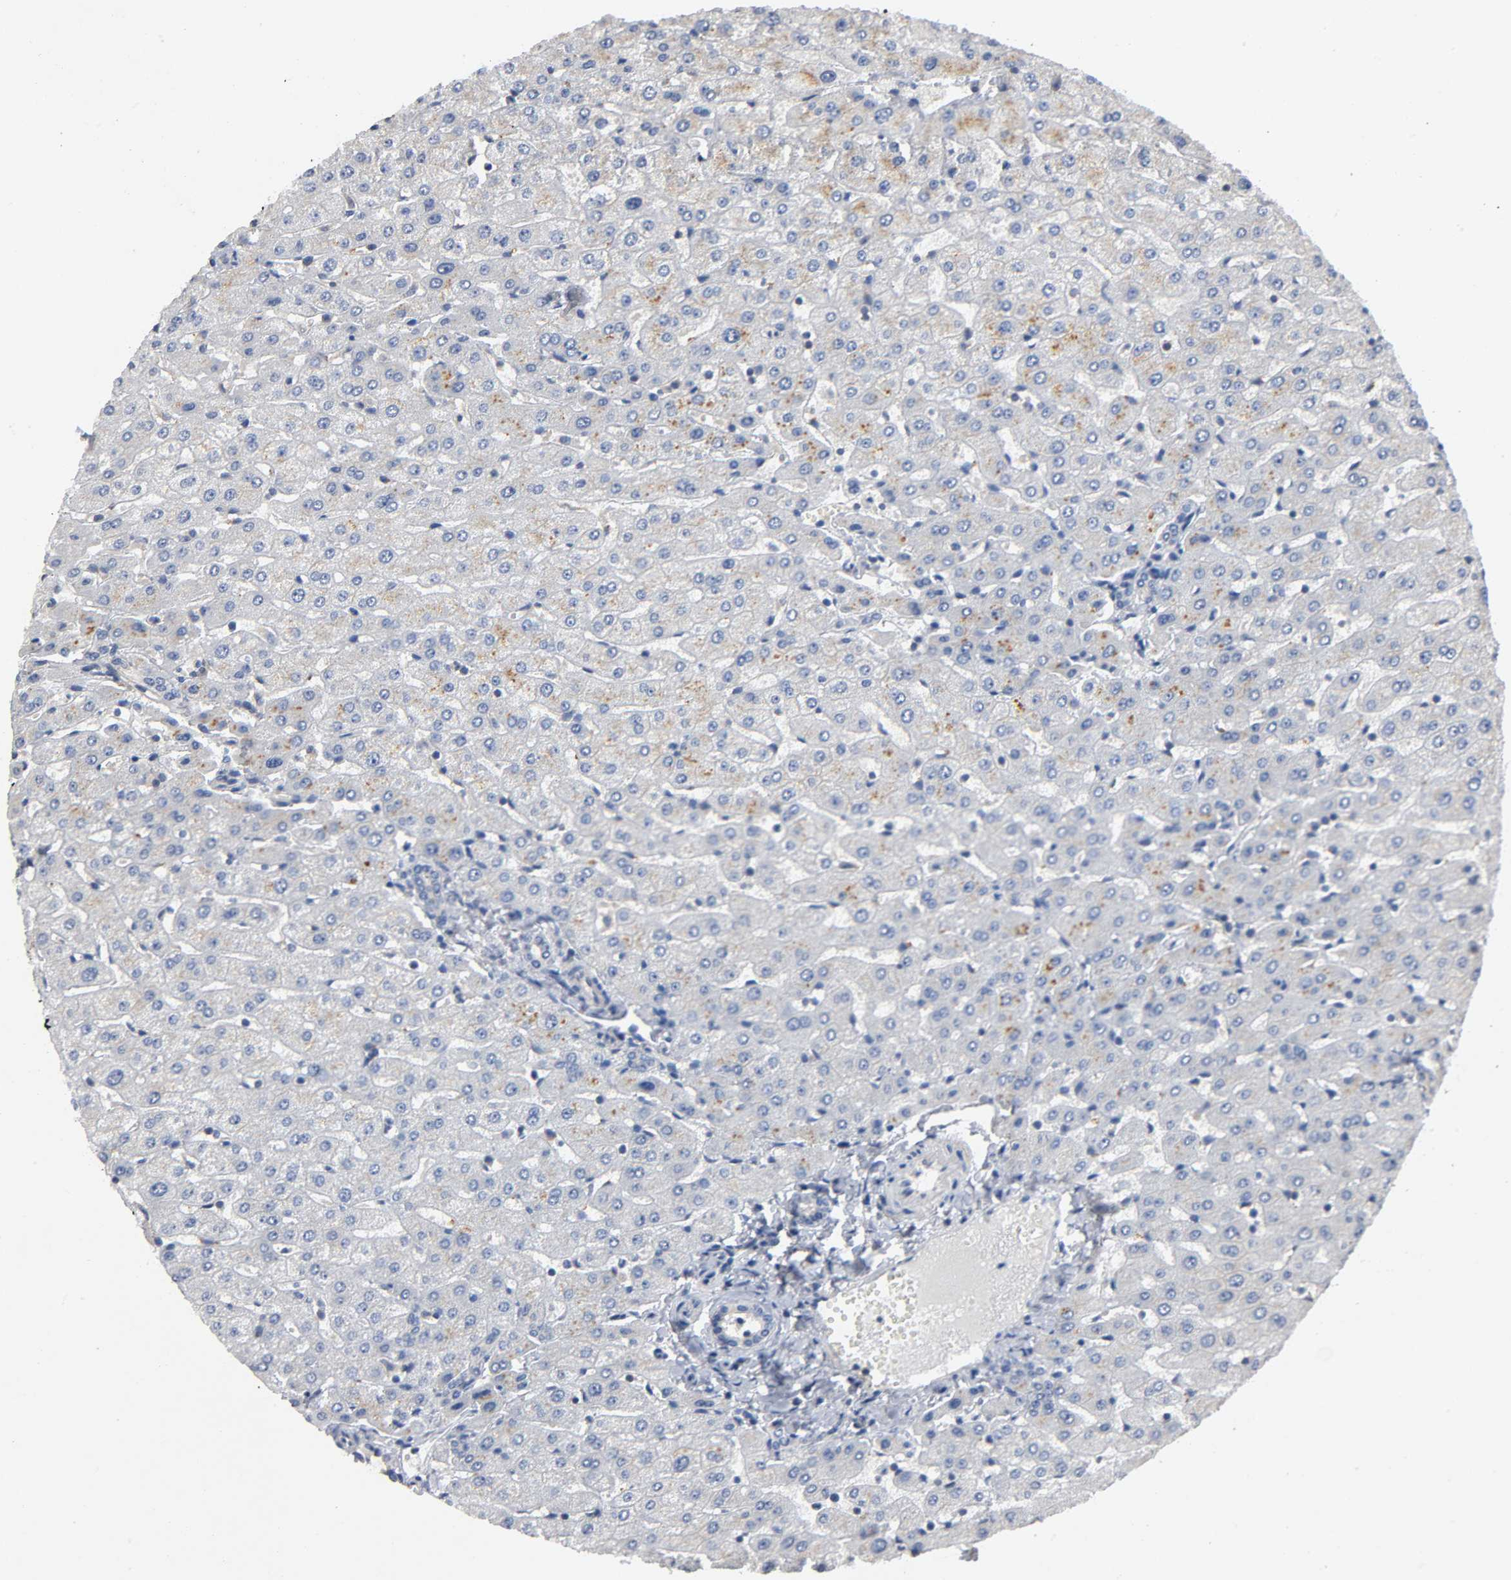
{"staining": {"intensity": "negative", "quantity": "none", "location": "none"}, "tissue": "liver", "cell_type": "Cholangiocytes", "image_type": "normal", "snomed": [{"axis": "morphology", "description": "Normal tissue, NOS"}, {"axis": "morphology", "description": "Fibrosis, NOS"}, {"axis": "topography", "description": "Liver"}], "caption": "The image shows no significant expression in cholangiocytes of liver.", "gene": "IKBKB", "patient": {"sex": "female", "age": 29}}